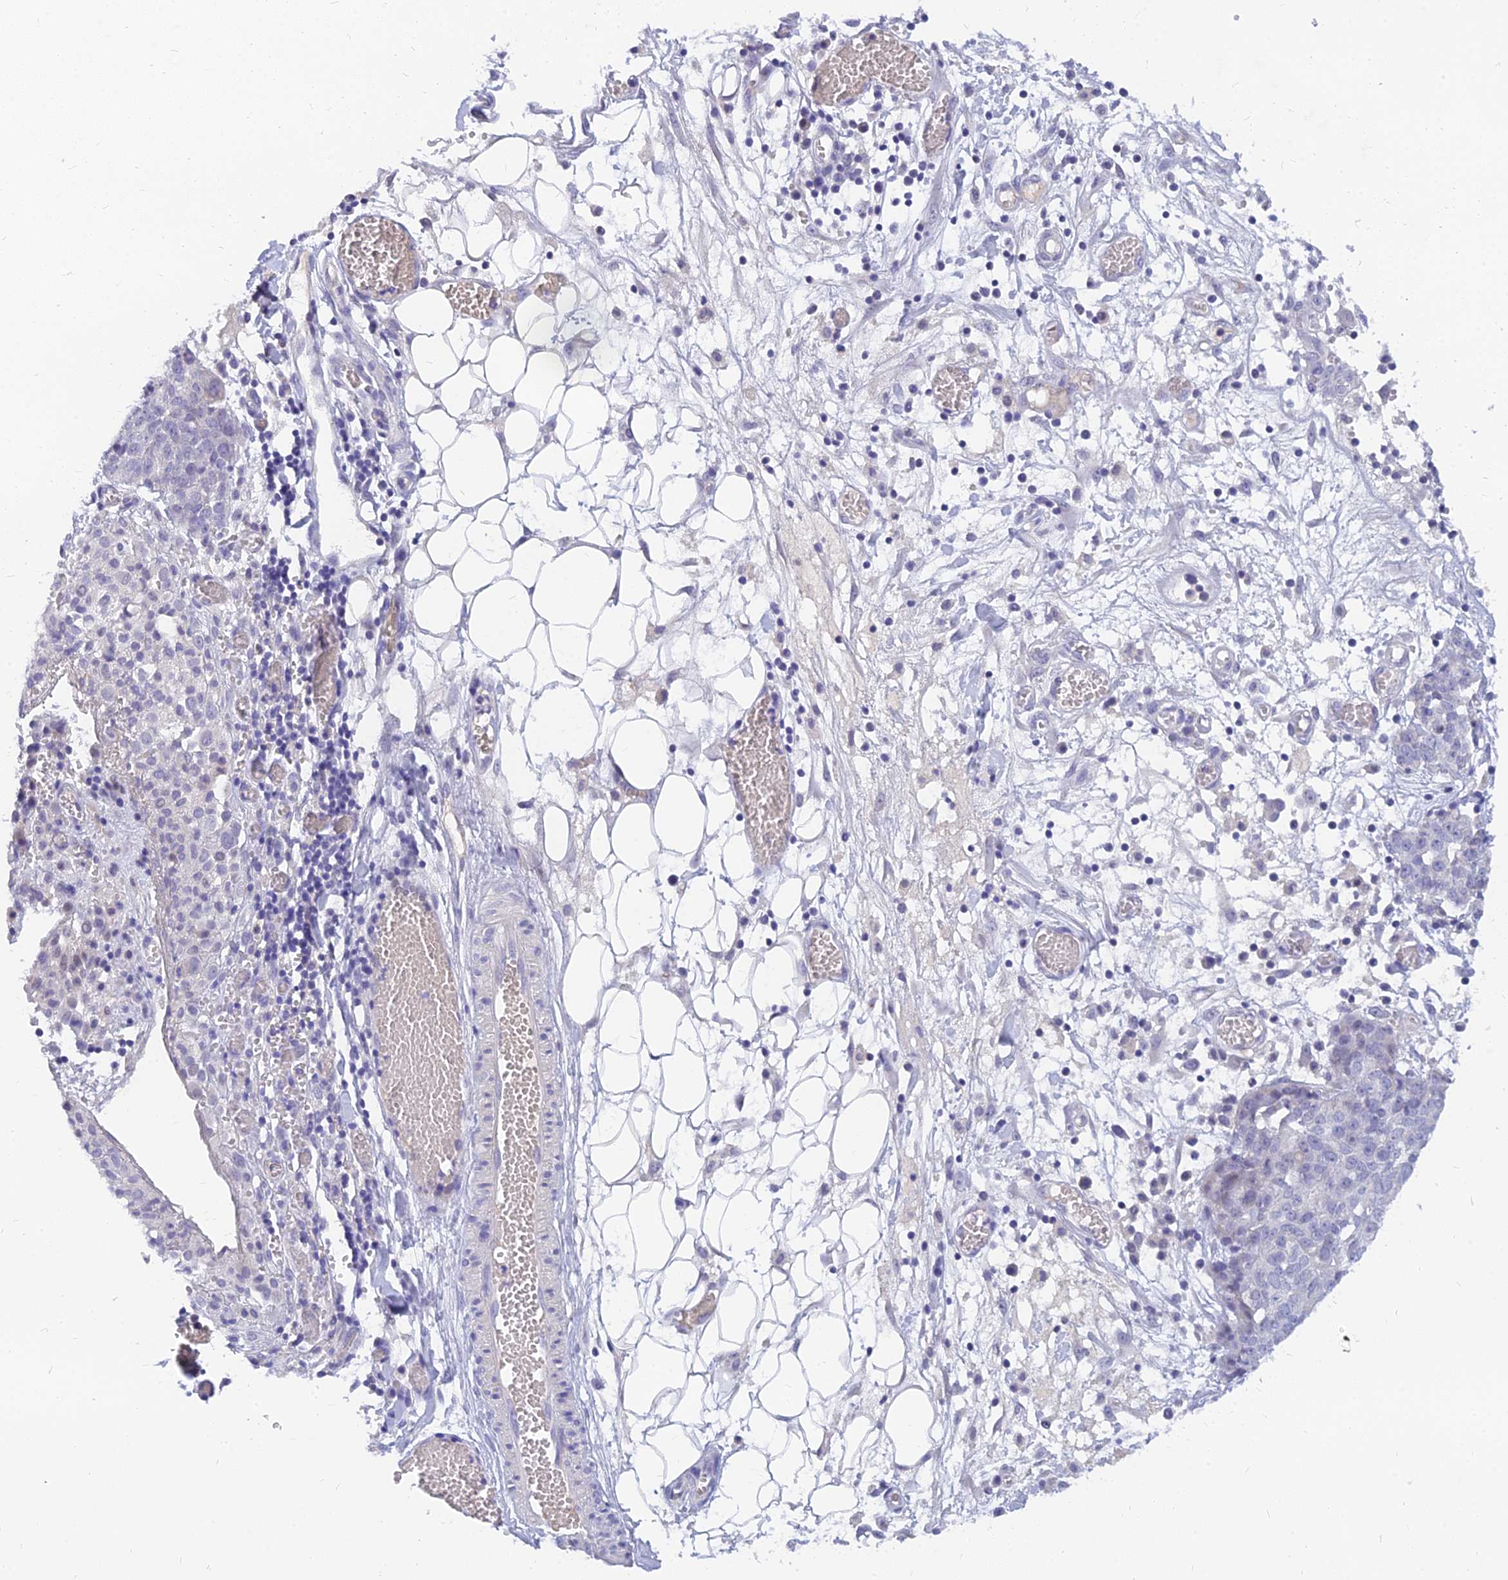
{"staining": {"intensity": "negative", "quantity": "none", "location": "none"}, "tissue": "ovarian cancer", "cell_type": "Tumor cells", "image_type": "cancer", "snomed": [{"axis": "morphology", "description": "Cystadenocarcinoma, serous, NOS"}, {"axis": "topography", "description": "Soft tissue"}, {"axis": "topography", "description": "Ovary"}], "caption": "The immunohistochemistry micrograph has no significant positivity in tumor cells of ovarian cancer (serous cystadenocarcinoma) tissue.", "gene": "TMEM161B", "patient": {"sex": "female", "age": 57}}